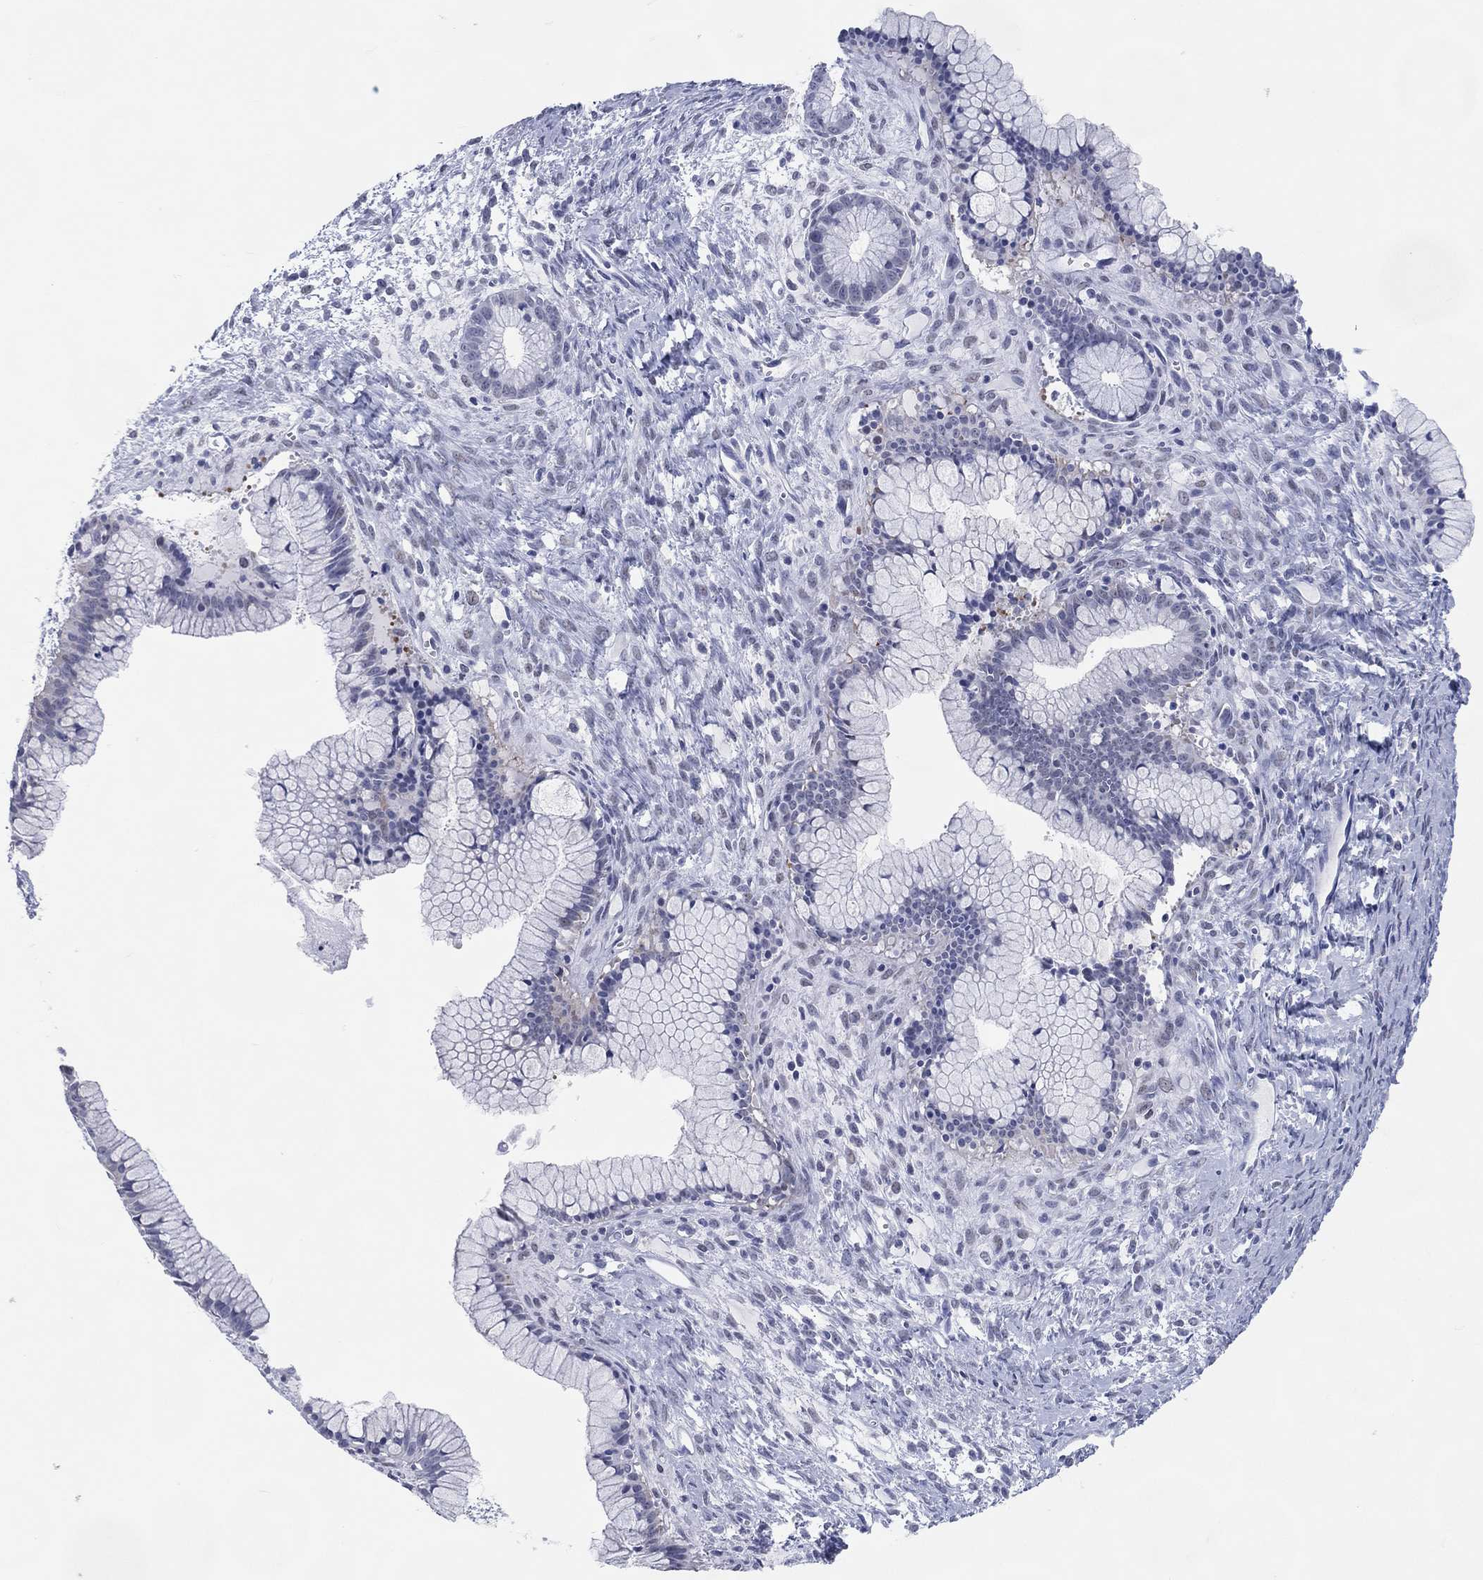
{"staining": {"intensity": "negative", "quantity": "none", "location": "none"}, "tissue": "ovarian cancer", "cell_type": "Tumor cells", "image_type": "cancer", "snomed": [{"axis": "morphology", "description": "Cystadenocarcinoma, mucinous, NOS"}, {"axis": "topography", "description": "Ovary"}], "caption": "Immunohistochemical staining of mucinous cystadenocarcinoma (ovarian) shows no significant positivity in tumor cells.", "gene": "CFAP58", "patient": {"sex": "female", "age": 41}}